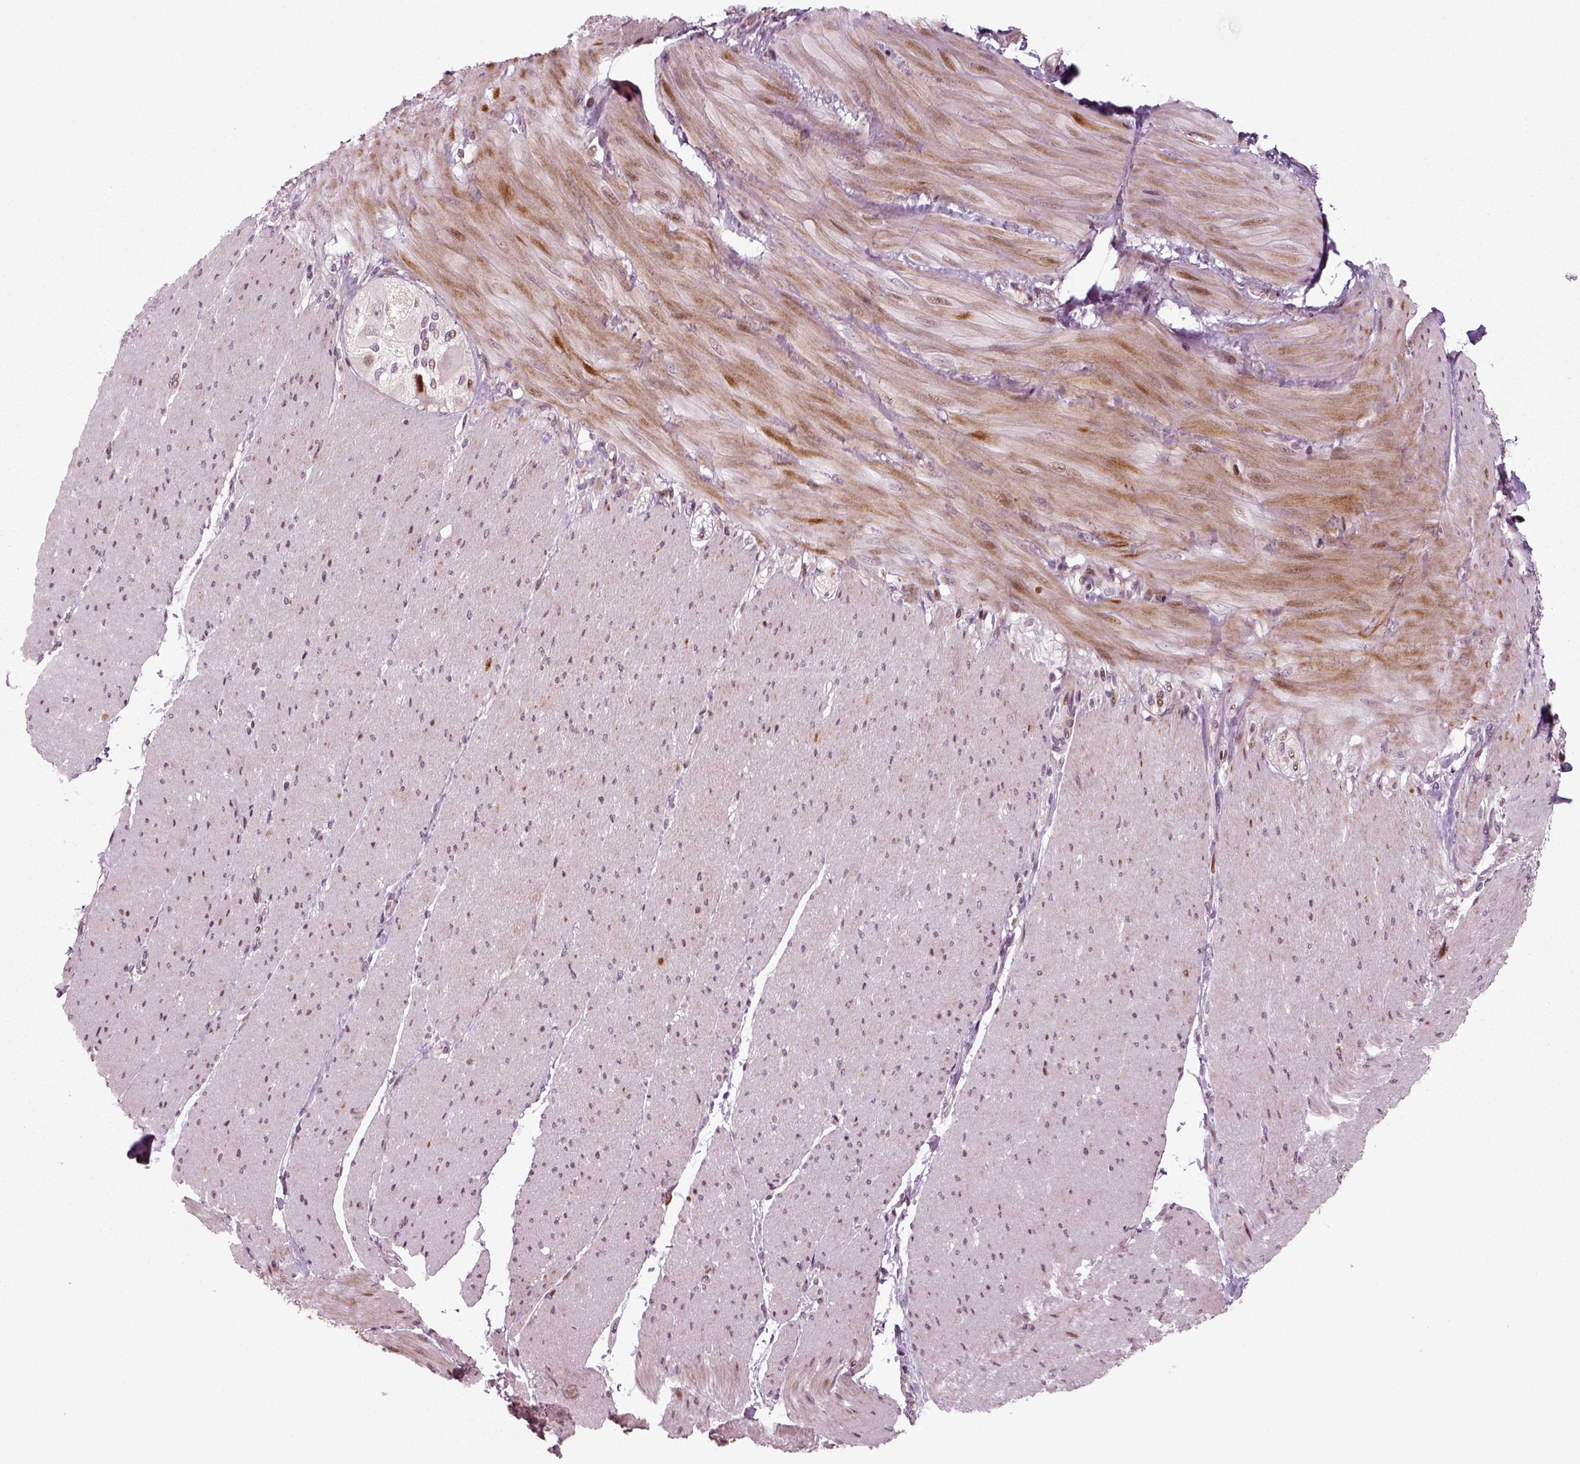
{"staining": {"intensity": "negative", "quantity": "none", "location": "none"}, "tissue": "adipose tissue", "cell_type": "Adipocytes", "image_type": "normal", "snomed": [{"axis": "morphology", "description": "Normal tissue, NOS"}, {"axis": "topography", "description": "Smooth muscle"}, {"axis": "topography", "description": "Duodenum"}, {"axis": "topography", "description": "Peripheral nerve tissue"}], "caption": "Immunohistochemical staining of benign human adipose tissue demonstrates no significant expression in adipocytes.", "gene": "CDC14A", "patient": {"sex": "female", "age": 61}}